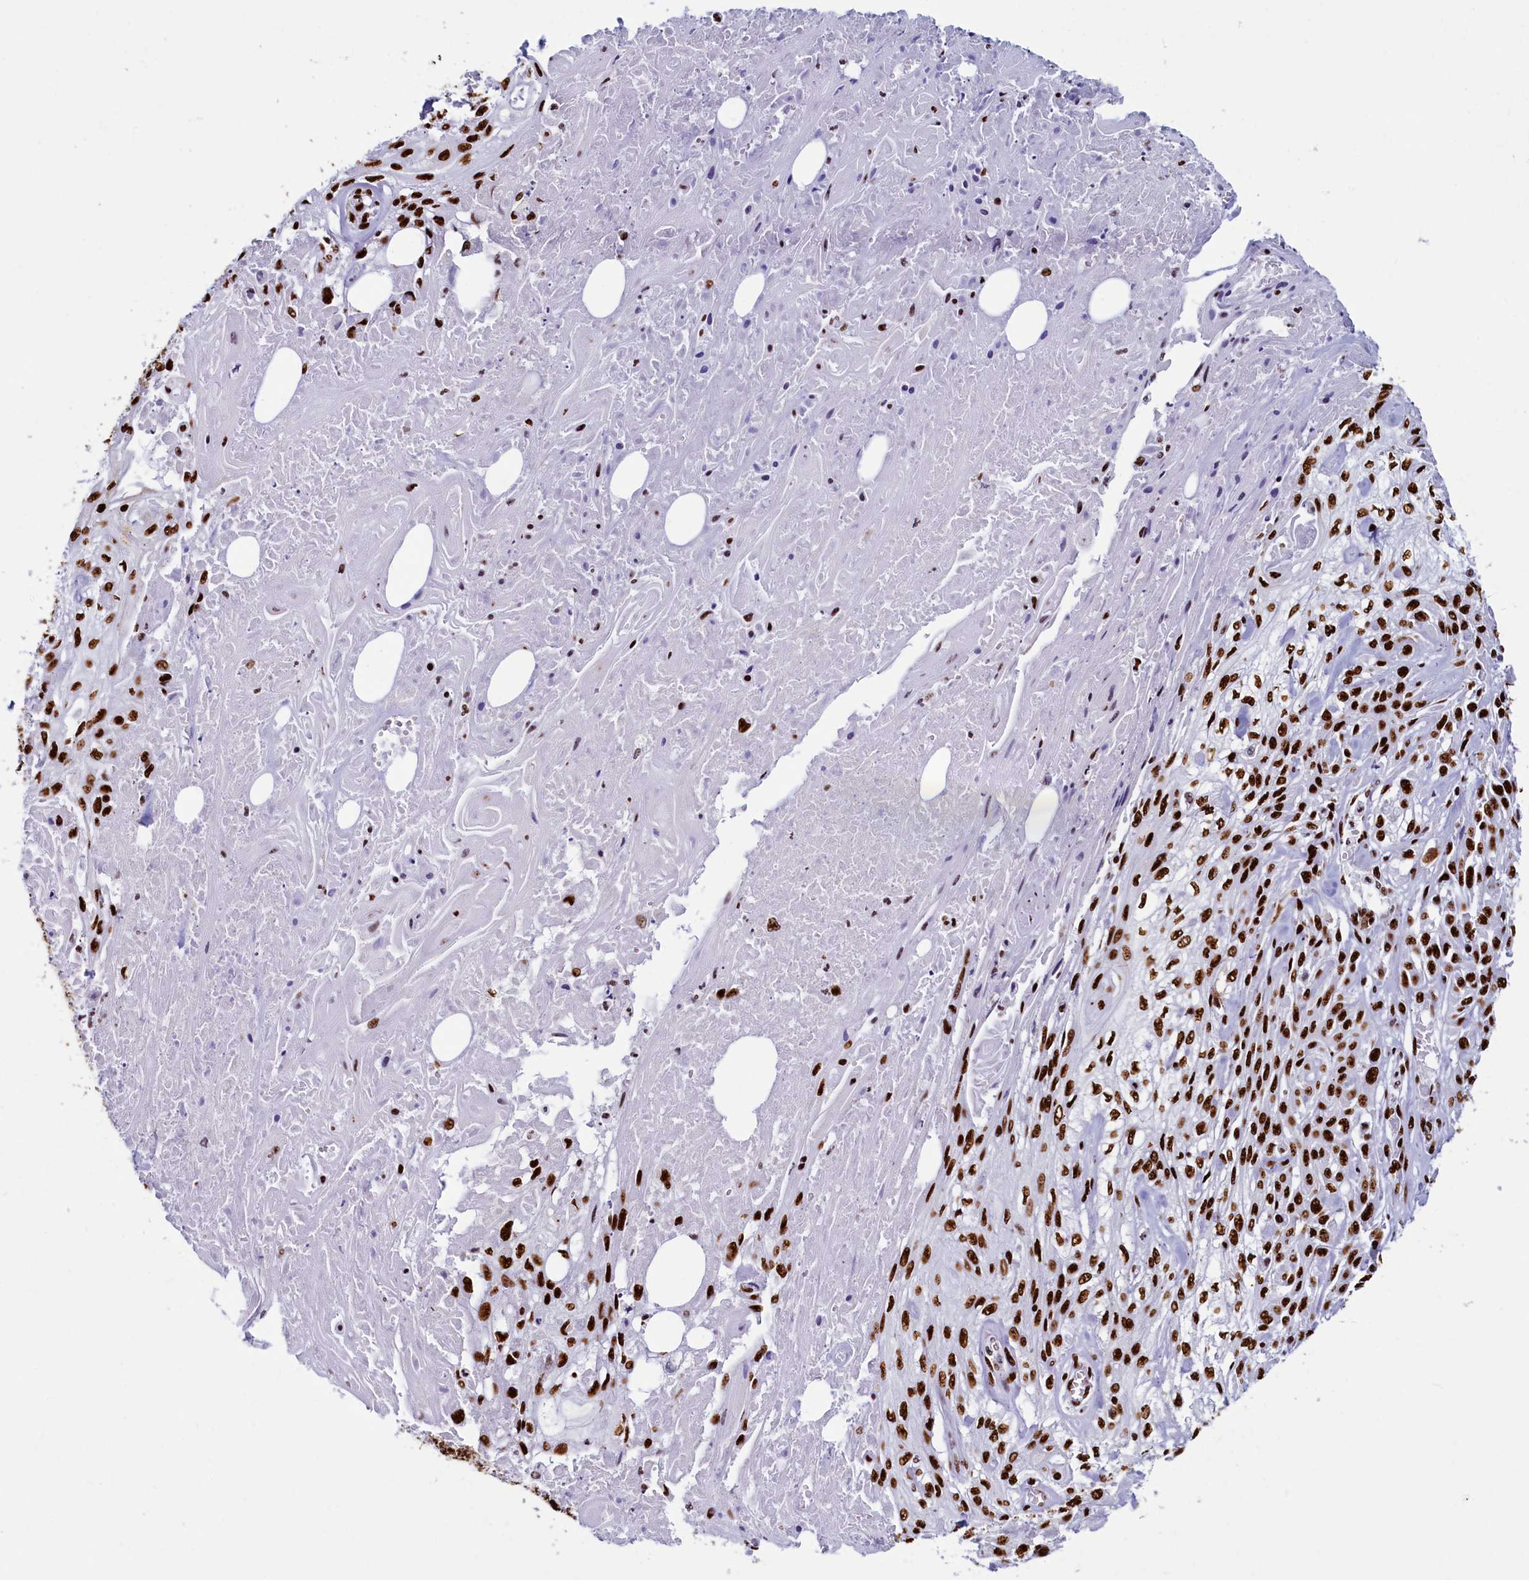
{"staining": {"intensity": "strong", "quantity": ">75%", "location": "nuclear"}, "tissue": "skin cancer", "cell_type": "Tumor cells", "image_type": "cancer", "snomed": [{"axis": "morphology", "description": "Squamous cell carcinoma, NOS"}, {"axis": "morphology", "description": "Squamous cell carcinoma, metastatic, NOS"}, {"axis": "topography", "description": "Skin"}, {"axis": "topography", "description": "Lymph node"}], "caption": "High-power microscopy captured an immunohistochemistry (IHC) micrograph of skin metastatic squamous cell carcinoma, revealing strong nuclear expression in about >75% of tumor cells. (brown staining indicates protein expression, while blue staining denotes nuclei).", "gene": "SRRM2", "patient": {"sex": "male", "age": 75}}